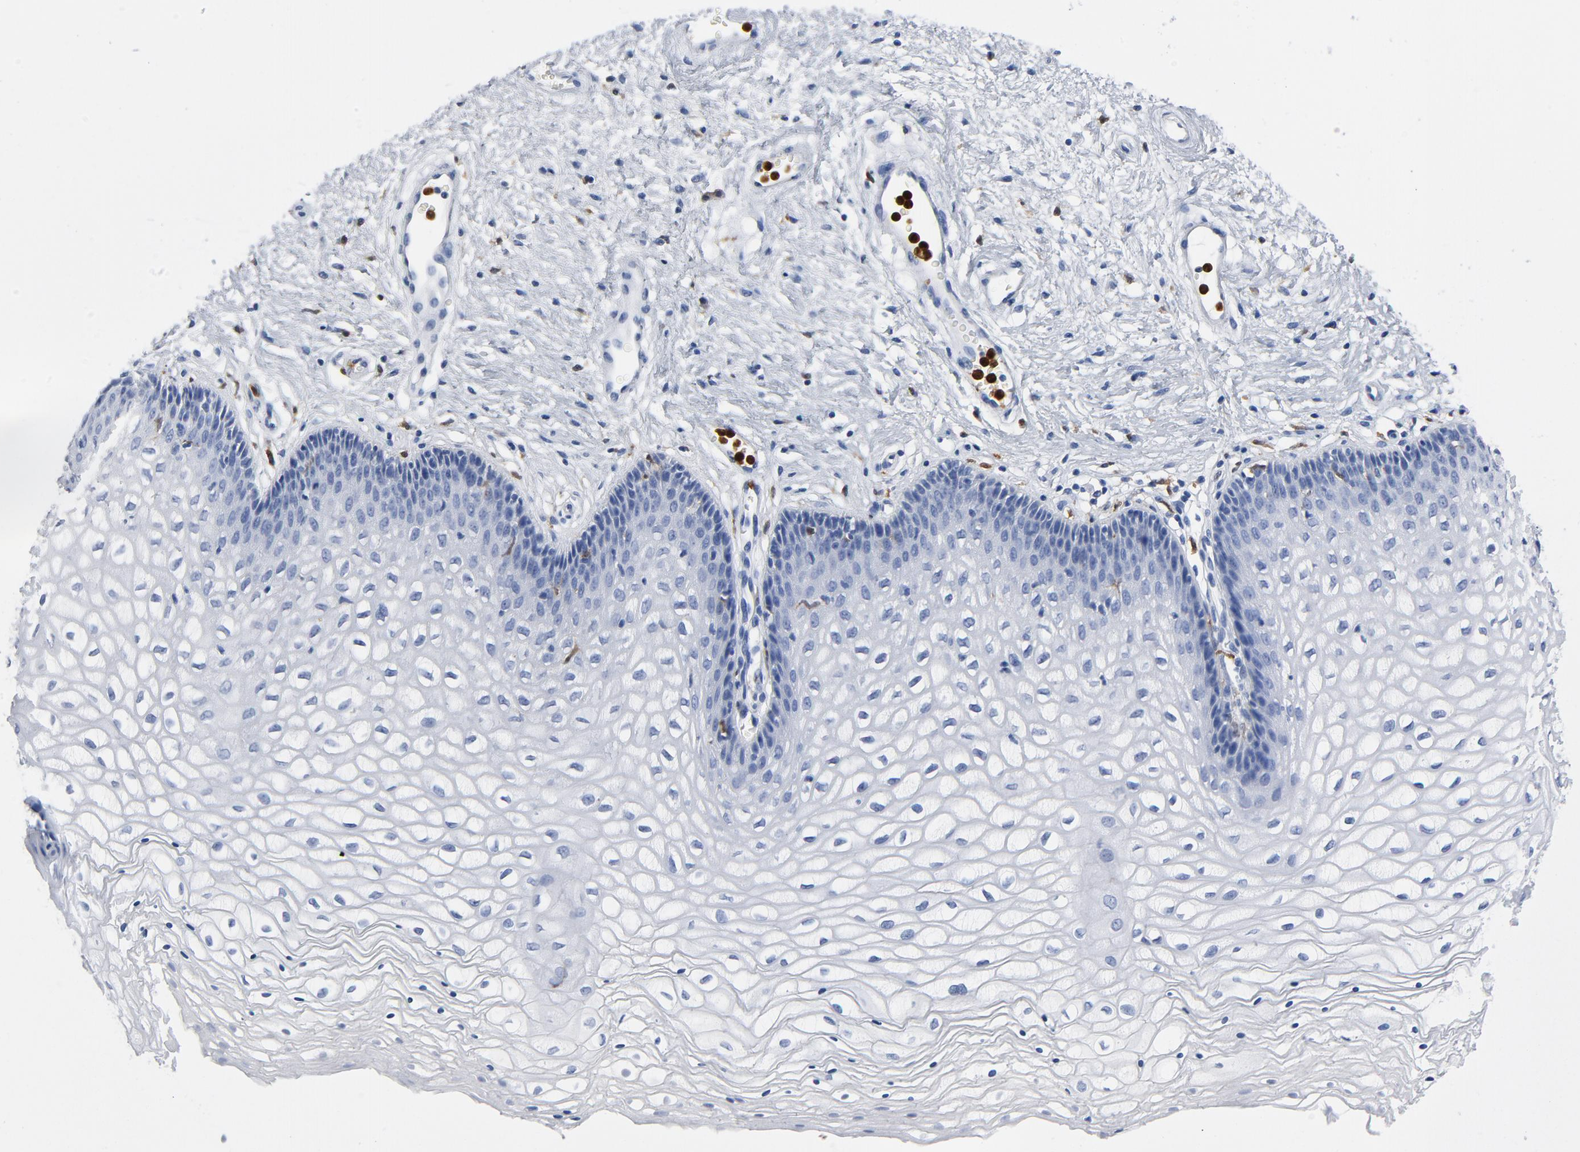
{"staining": {"intensity": "negative", "quantity": "none", "location": "none"}, "tissue": "vagina", "cell_type": "Squamous epithelial cells", "image_type": "normal", "snomed": [{"axis": "morphology", "description": "Normal tissue, NOS"}, {"axis": "topography", "description": "Vagina"}], "caption": "DAB immunohistochemical staining of normal human vagina reveals no significant staining in squamous epithelial cells.", "gene": "NCF1", "patient": {"sex": "female", "age": 34}}